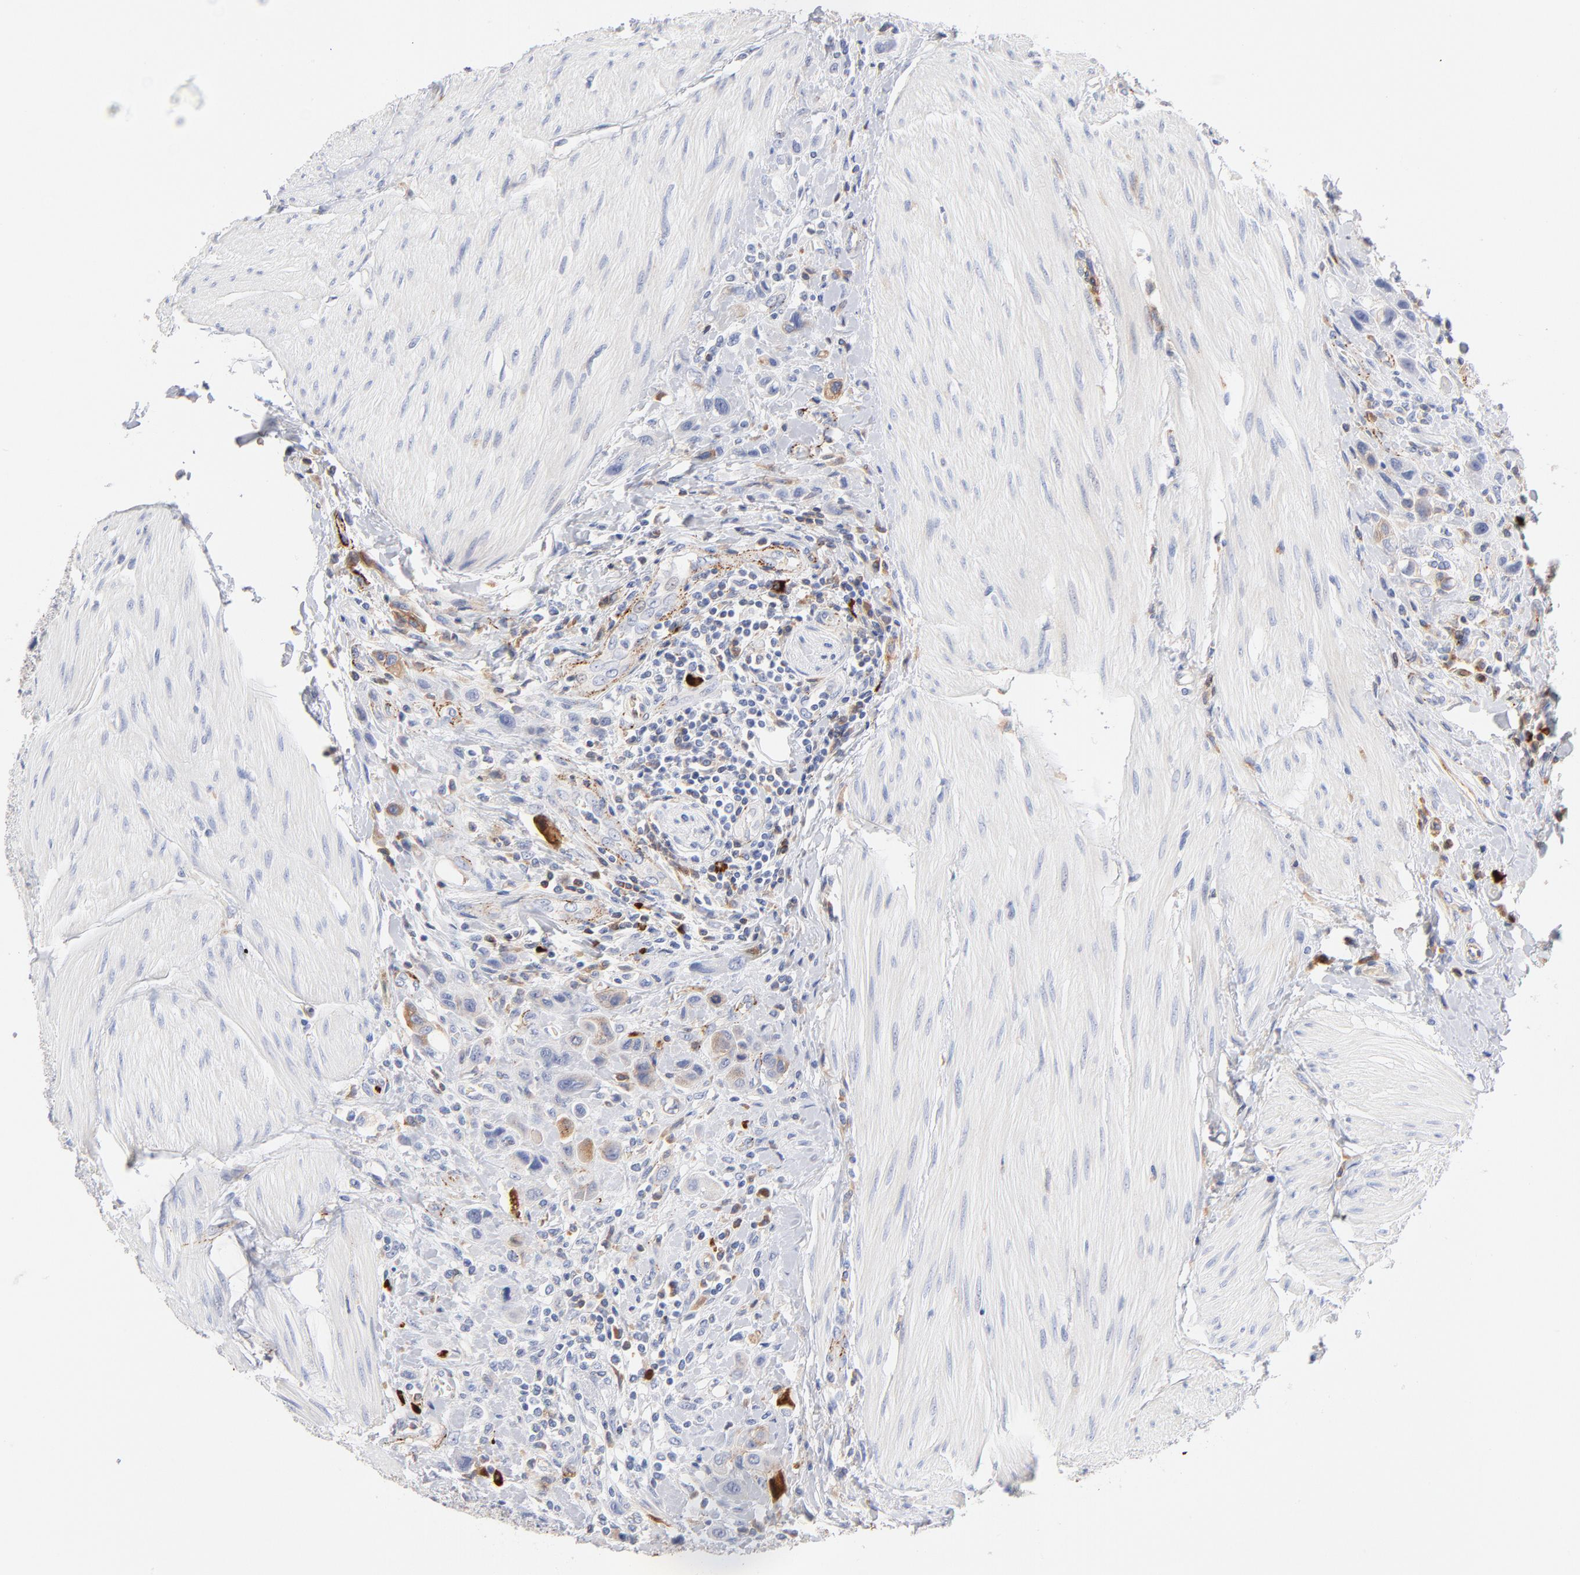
{"staining": {"intensity": "negative", "quantity": "none", "location": "none"}, "tissue": "urothelial cancer", "cell_type": "Tumor cells", "image_type": "cancer", "snomed": [{"axis": "morphology", "description": "Urothelial carcinoma, High grade"}, {"axis": "topography", "description": "Urinary bladder"}], "caption": "This is an immunohistochemistry (IHC) histopathology image of human urothelial cancer. There is no expression in tumor cells.", "gene": "PLAT", "patient": {"sex": "male", "age": 50}}